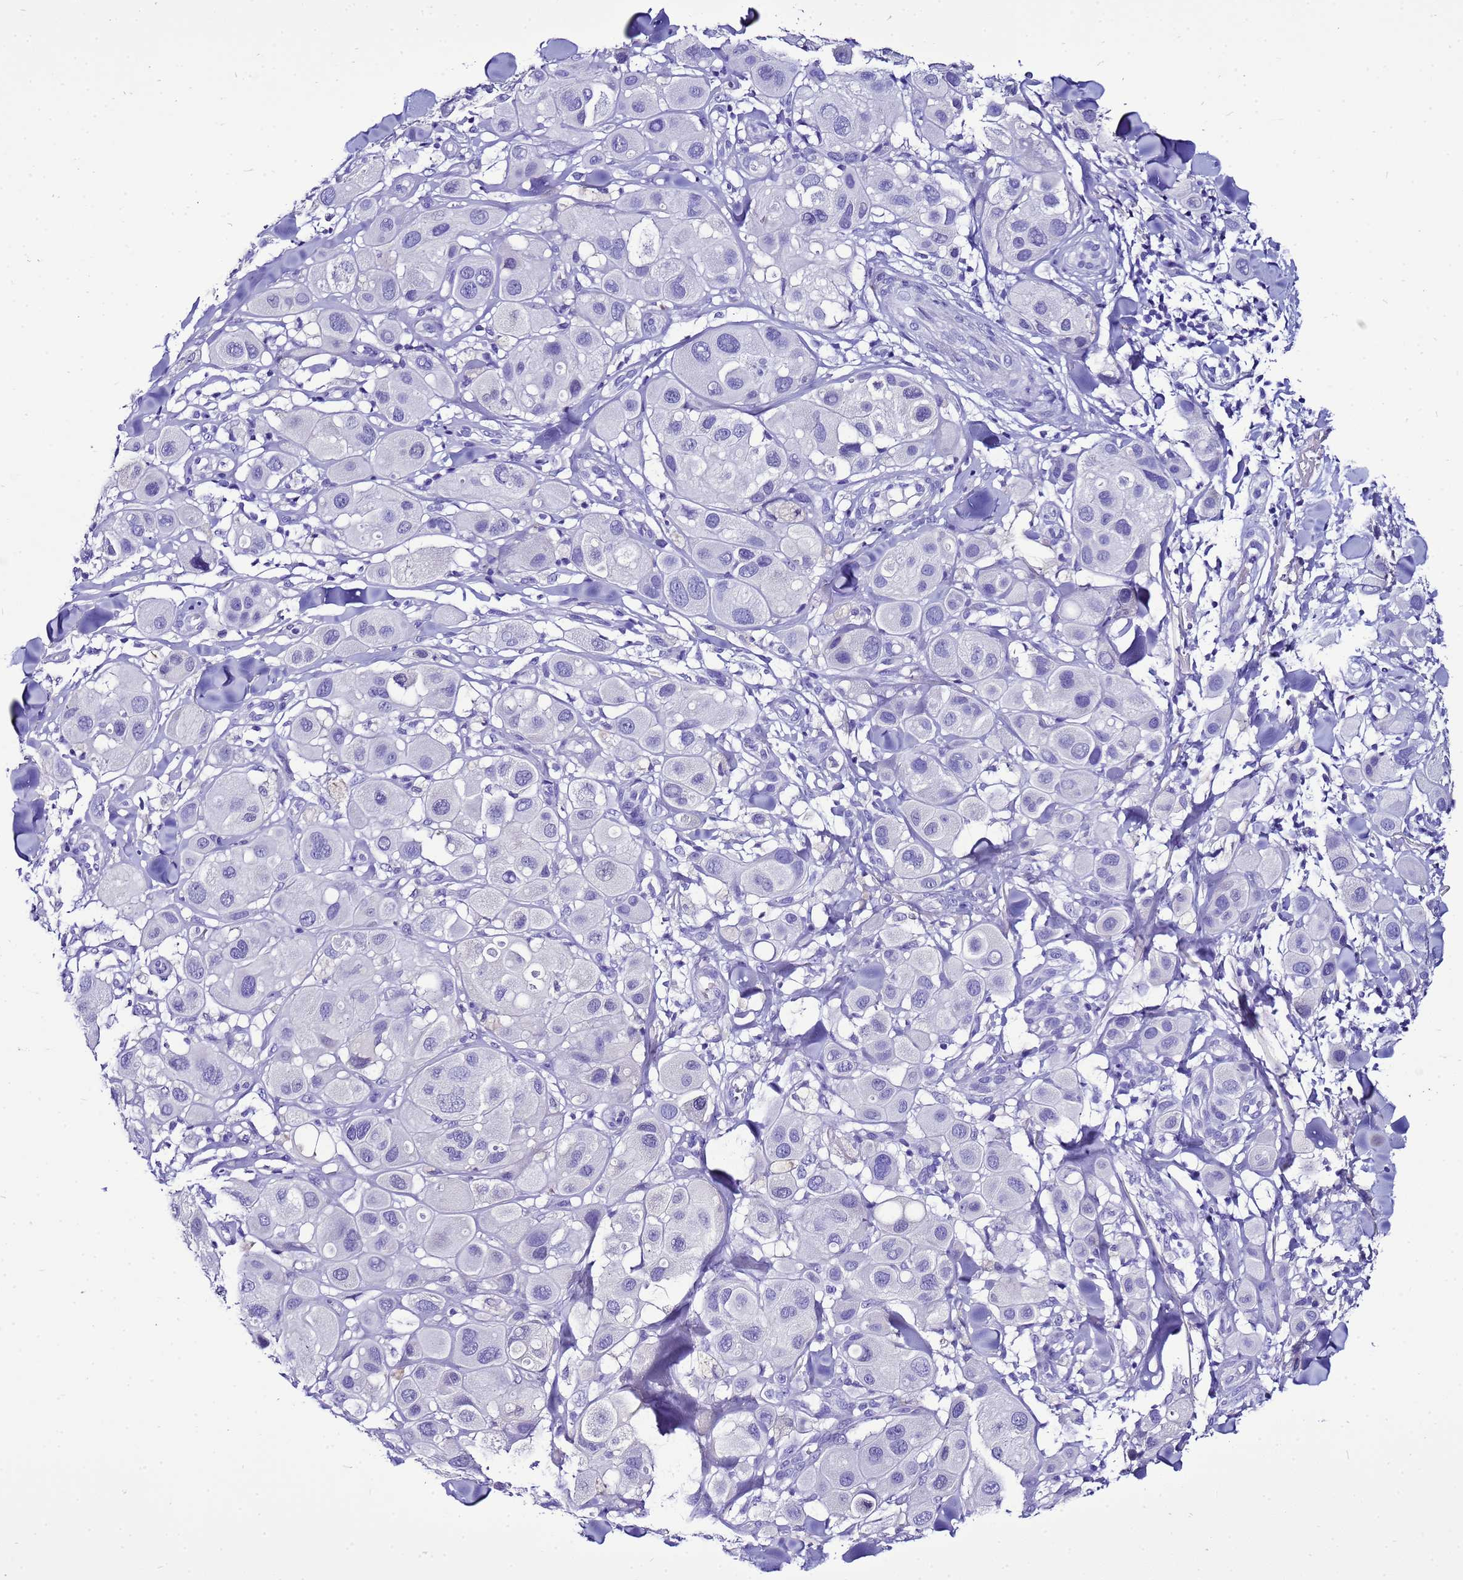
{"staining": {"intensity": "negative", "quantity": "none", "location": "none"}, "tissue": "melanoma", "cell_type": "Tumor cells", "image_type": "cancer", "snomed": [{"axis": "morphology", "description": "Malignant melanoma, Metastatic site"}, {"axis": "topography", "description": "Skin"}], "caption": "High magnification brightfield microscopy of malignant melanoma (metastatic site) stained with DAB (brown) and counterstained with hematoxylin (blue): tumor cells show no significant staining.", "gene": "BEST2", "patient": {"sex": "male", "age": 41}}